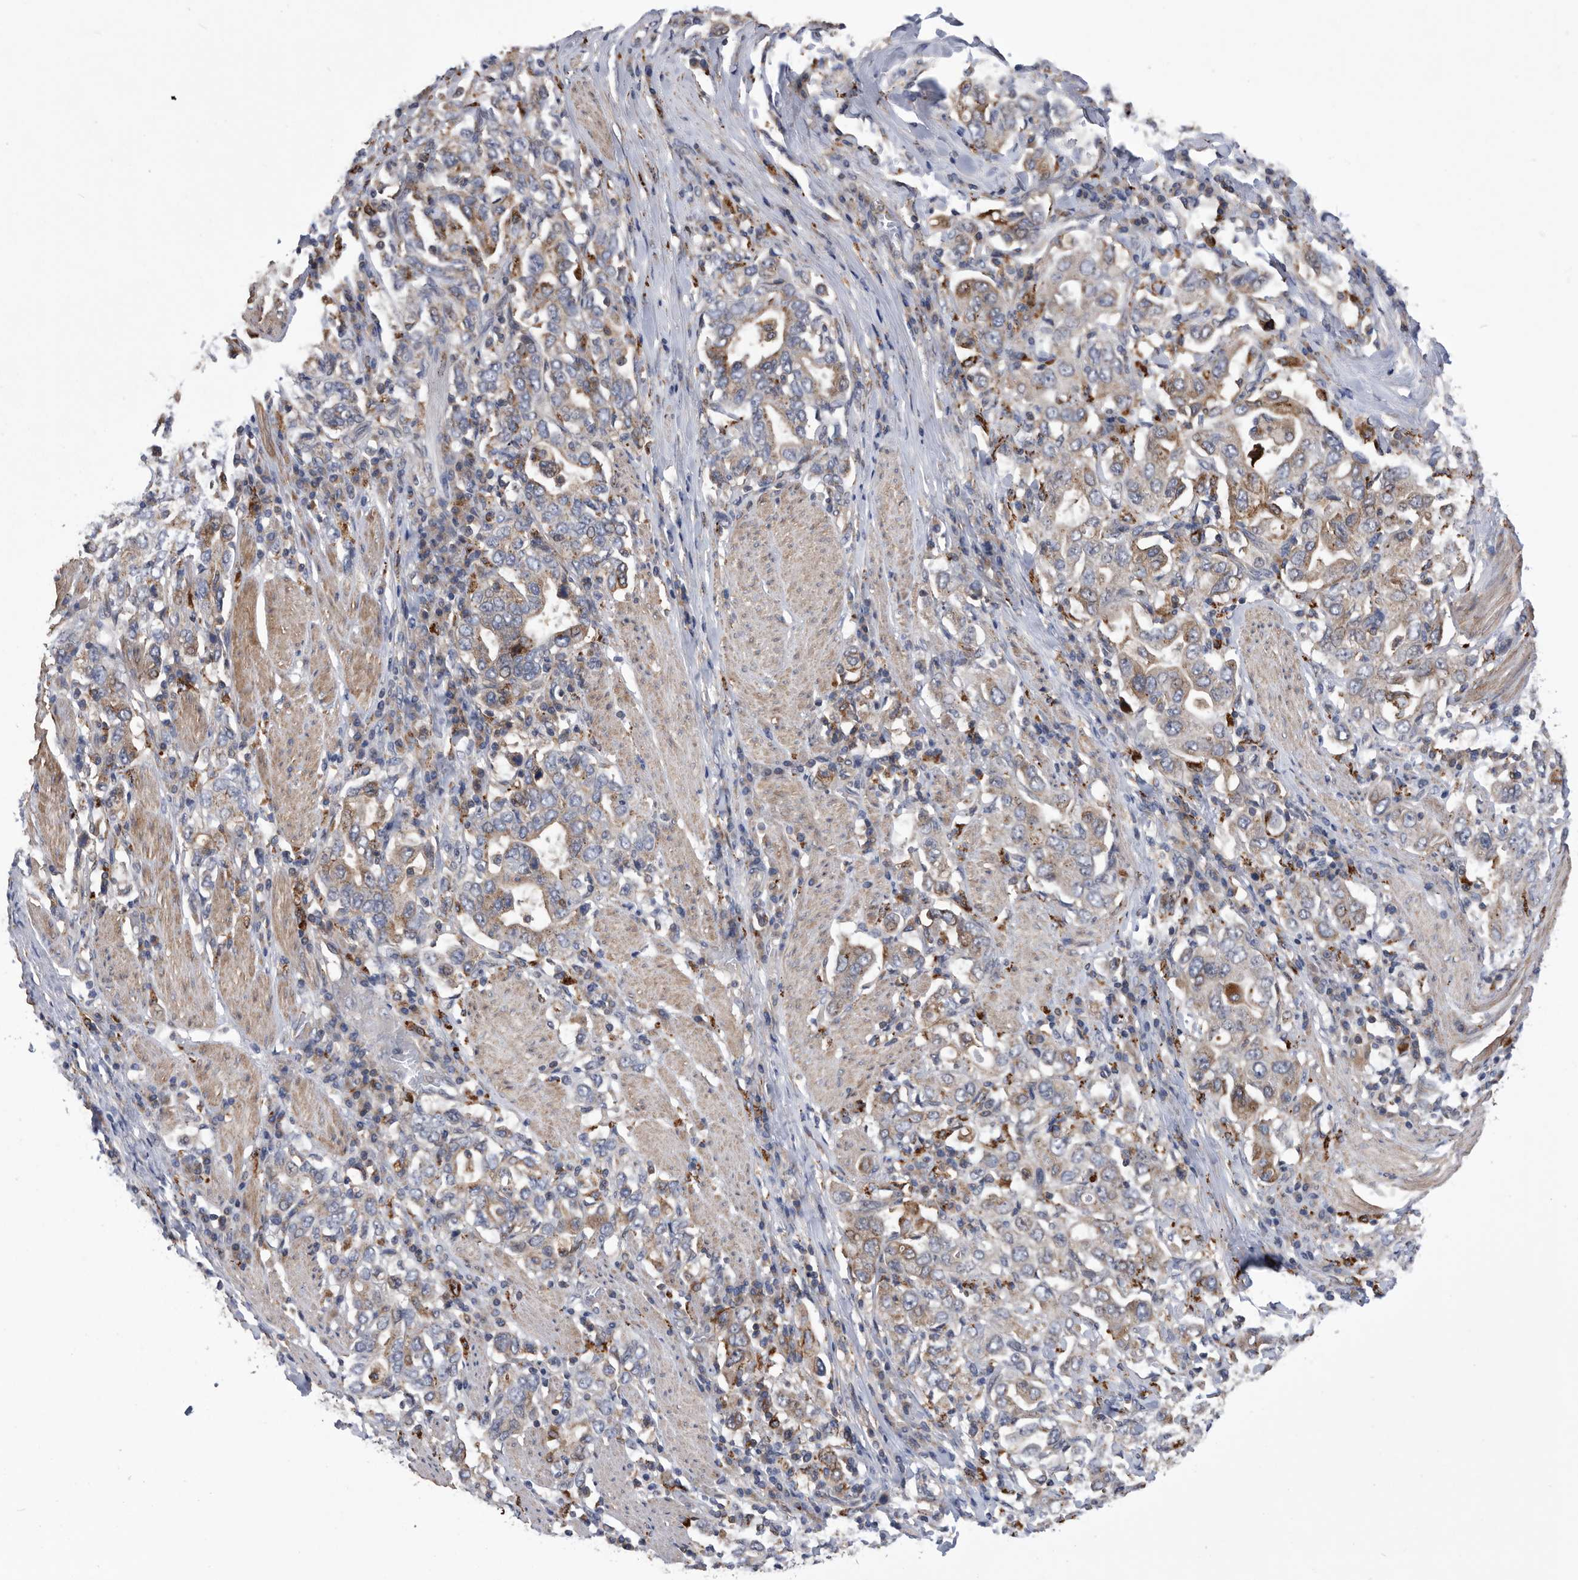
{"staining": {"intensity": "moderate", "quantity": ">75%", "location": "cytoplasmic/membranous"}, "tissue": "stomach cancer", "cell_type": "Tumor cells", "image_type": "cancer", "snomed": [{"axis": "morphology", "description": "Adenocarcinoma, NOS"}, {"axis": "topography", "description": "Stomach, upper"}], "caption": "Immunohistochemical staining of stomach adenocarcinoma demonstrates medium levels of moderate cytoplasmic/membranous positivity in about >75% of tumor cells.", "gene": "BAIAP3", "patient": {"sex": "male", "age": 62}}